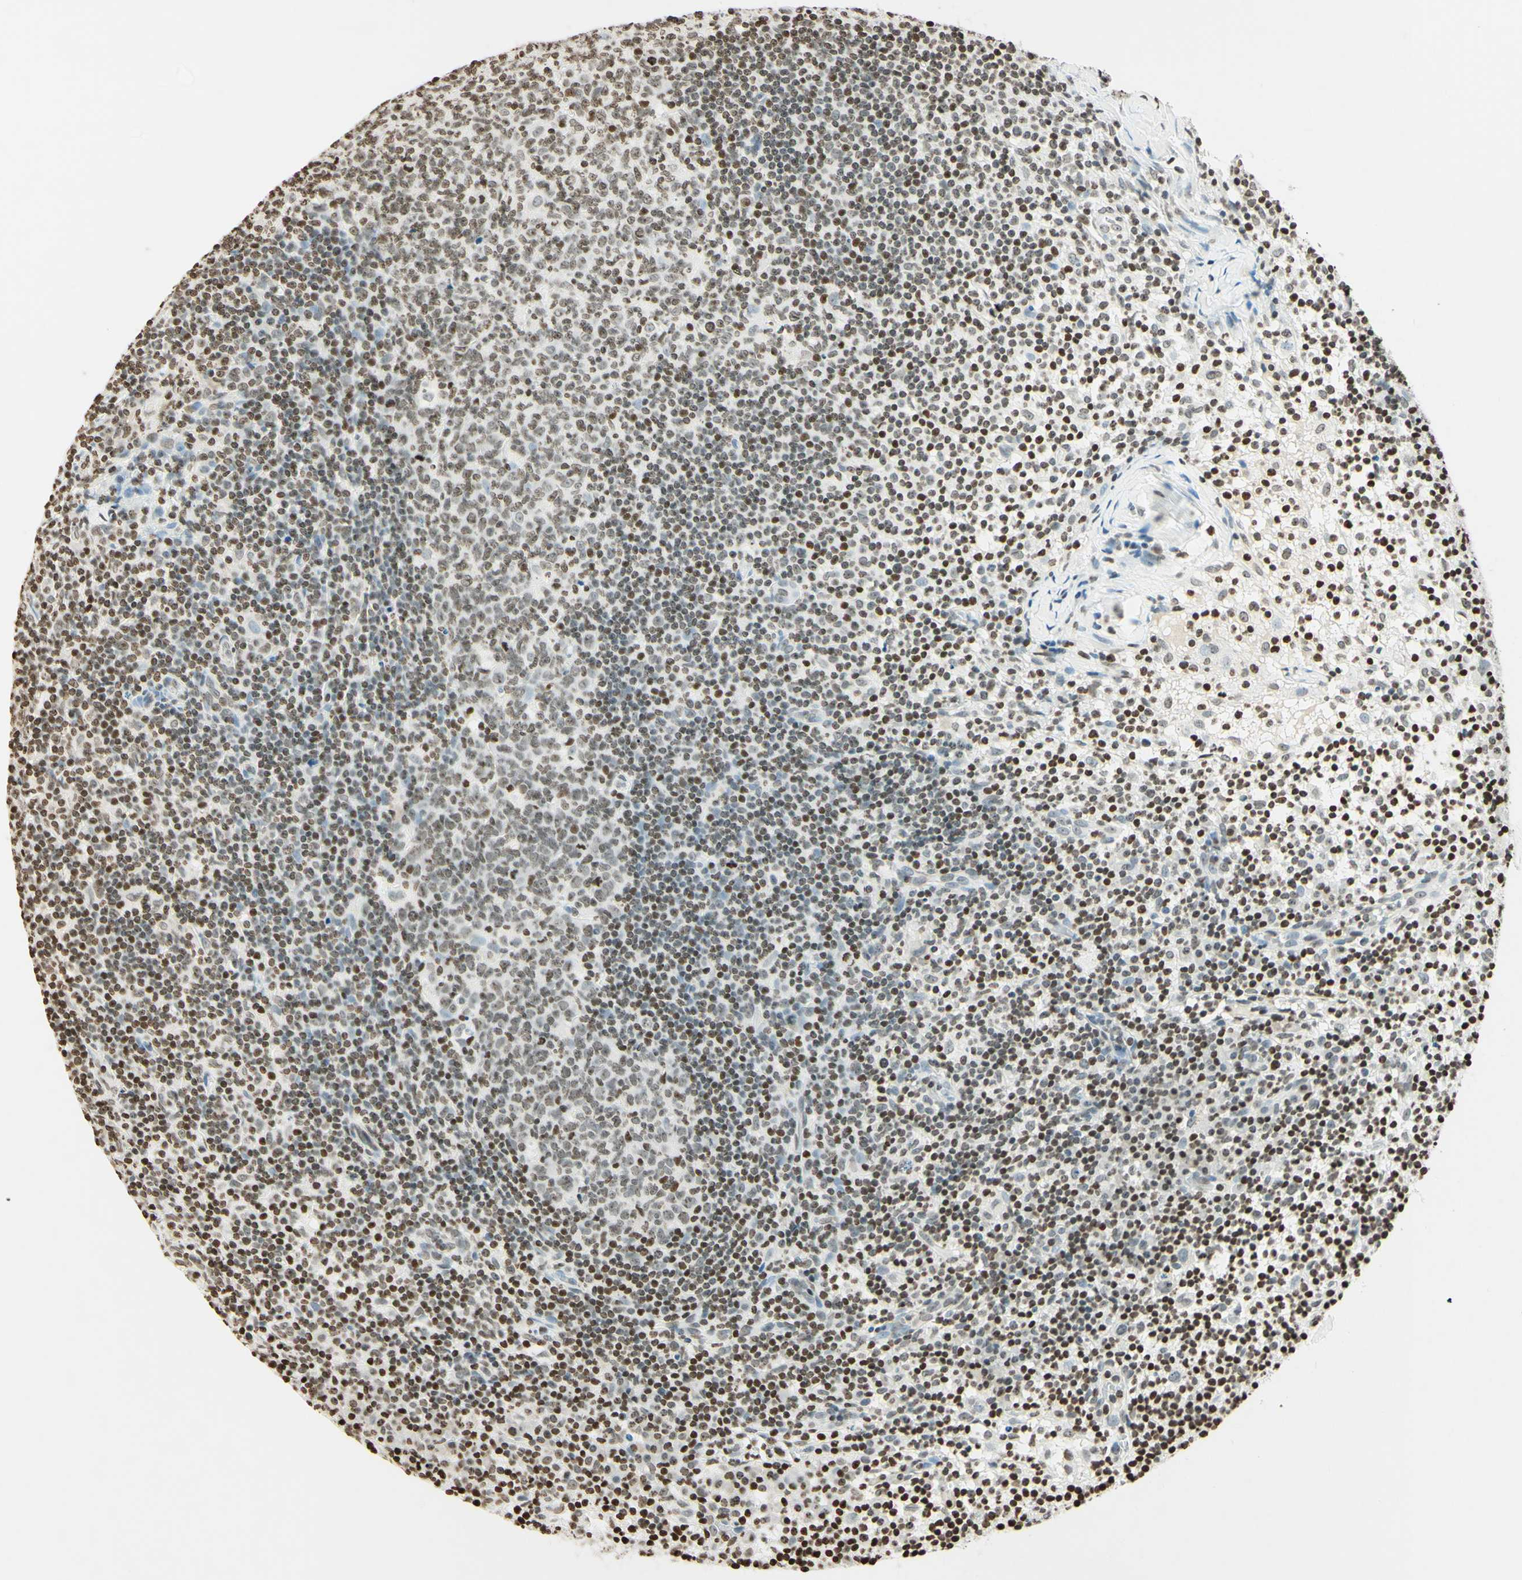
{"staining": {"intensity": "moderate", "quantity": "25%-75%", "location": "nuclear"}, "tissue": "lymph node", "cell_type": "Germinal center cells", "image_type": "normal", "snomed": [{"axis": "morphology", "description": "Normal tissue, NOS"}, {"axis": "morphology", "description": "Inflammation, NOS"}, {"axis": "topography", "description": "Lymph node"}], "caption": "DAB immunohistochemical staining of benign human lymph node reveals moderate nuclear protein positivity in approximately 25%-75% of germinal center cells.", "gene": "MSH2", "patient": {"sex": "male", "age": 55}}